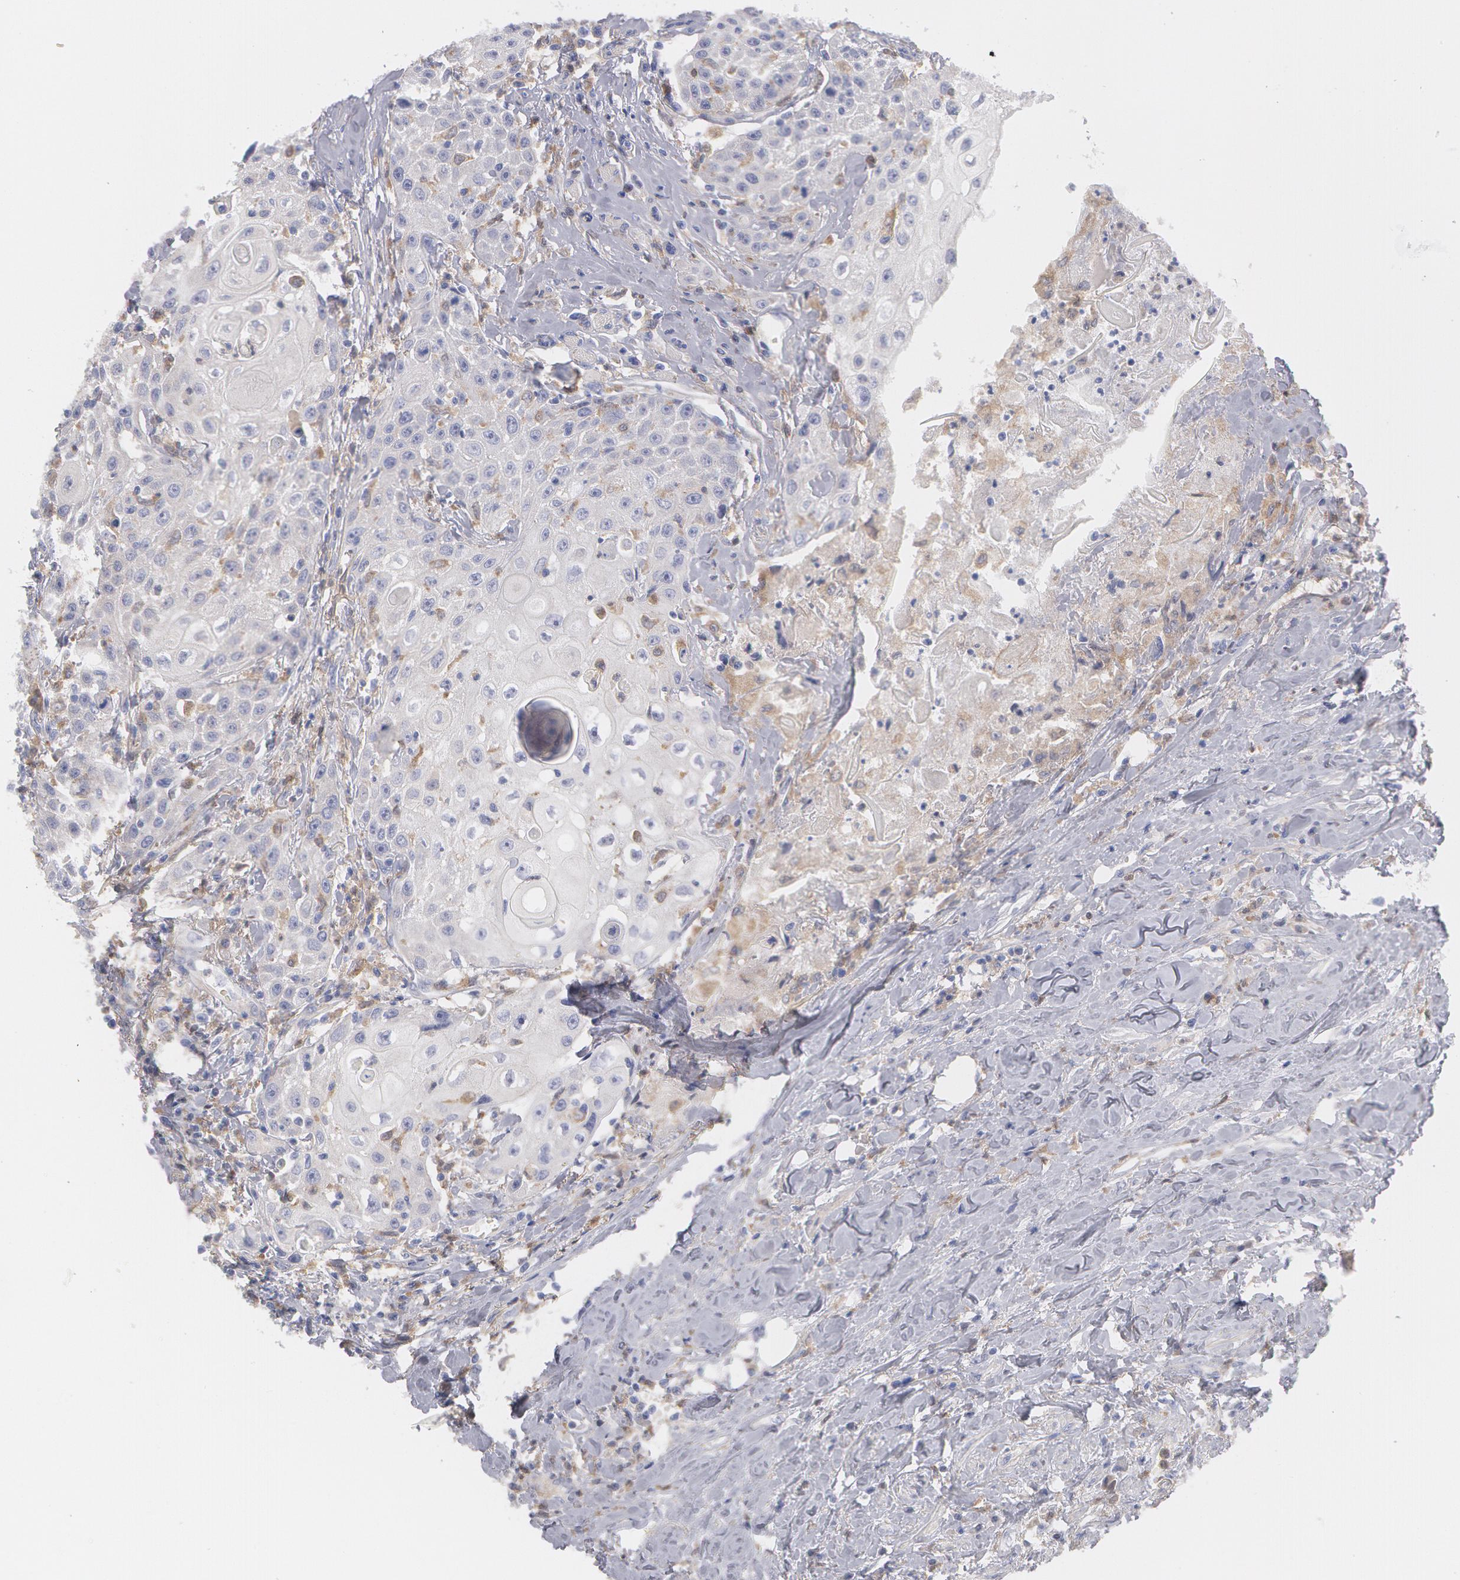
{"staining": {"intensity": "weak", "quantity": "<25%", "location": "cytoplasmic/membranous"}, "tissue": "head and neck cancer", "cell_type": "Tumor cells", "image_type": "cancer", "snomed": [{"axis": "morphology", "description": "Squamous cell carcinoma, NOS"}, {"axis": "topography", "description": "Oral tissue"}, {"axis": "topography", "description": "Head-Neck"}], "caption": "Tumor cells are negative for protein expression in human squamous cell carcinoma (head and neck).", "gene": "SYK", "patient": {"sex": "female", "age": 82}}